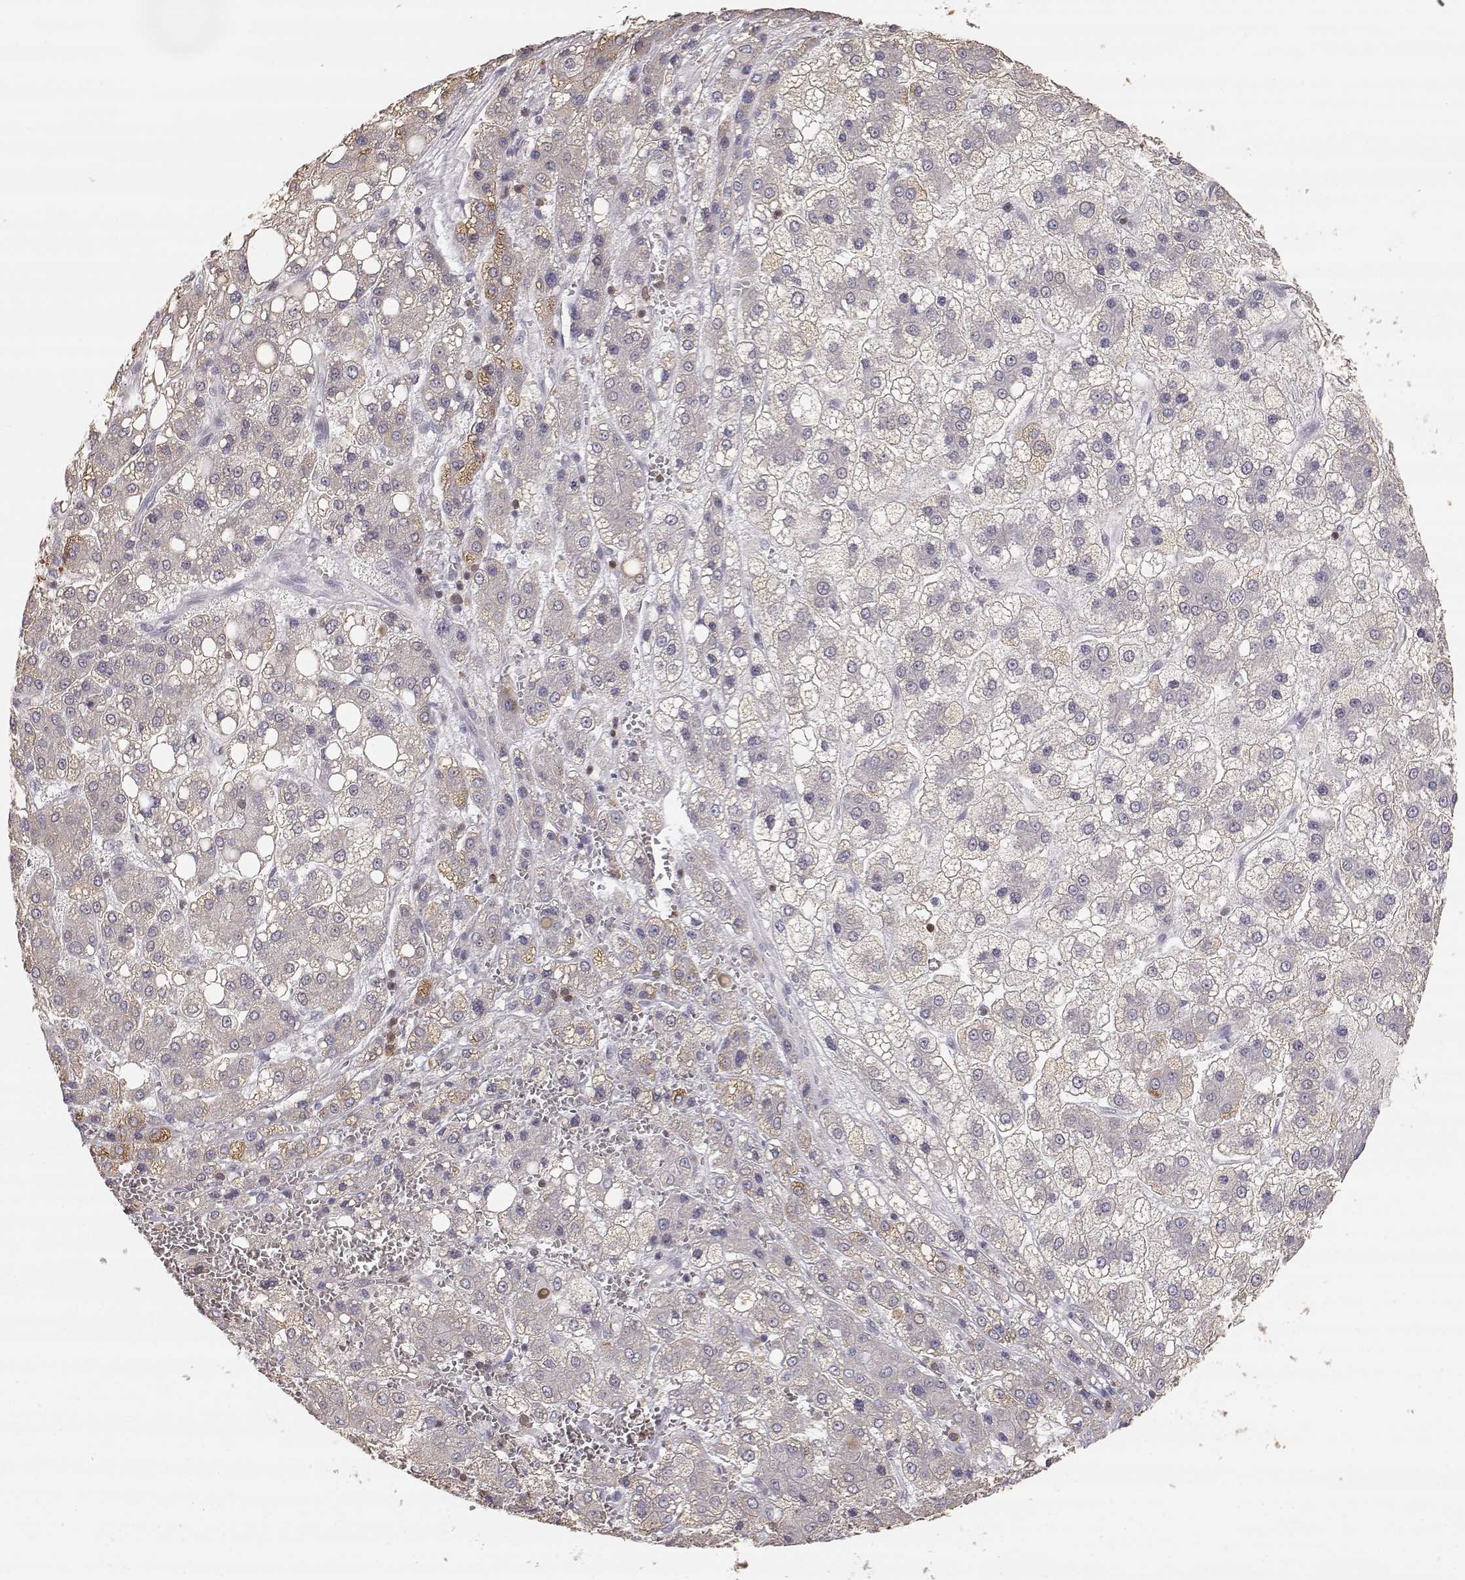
{"staining": {"intensity": "weak", "quantity": ">75%", "location": "cytoplasmic/membranous"}, "tissue": "liver cancer", "cell_type": "Tumor cells", "image_type": "cancer", "snomed": [{"axis": "morphology", "description": "Carcinoma, Hepatocellular, NOS"}, {"axis": "topography", "description": "Liver"}], "caption": "Immunohistochemical staining of liver cancer shows low levels of weak cytoplasmic/membranous protein positivity in approximately >75% of tumor cells. The protein of interest is stained brown, and the nuclei are stained in blue (DAB (3,3'-diaminobenzidine) IHC with brightfield microscopy, high magnification).", "gene": "GRAP2", "patient": {"sex": "male", "age": 73}}